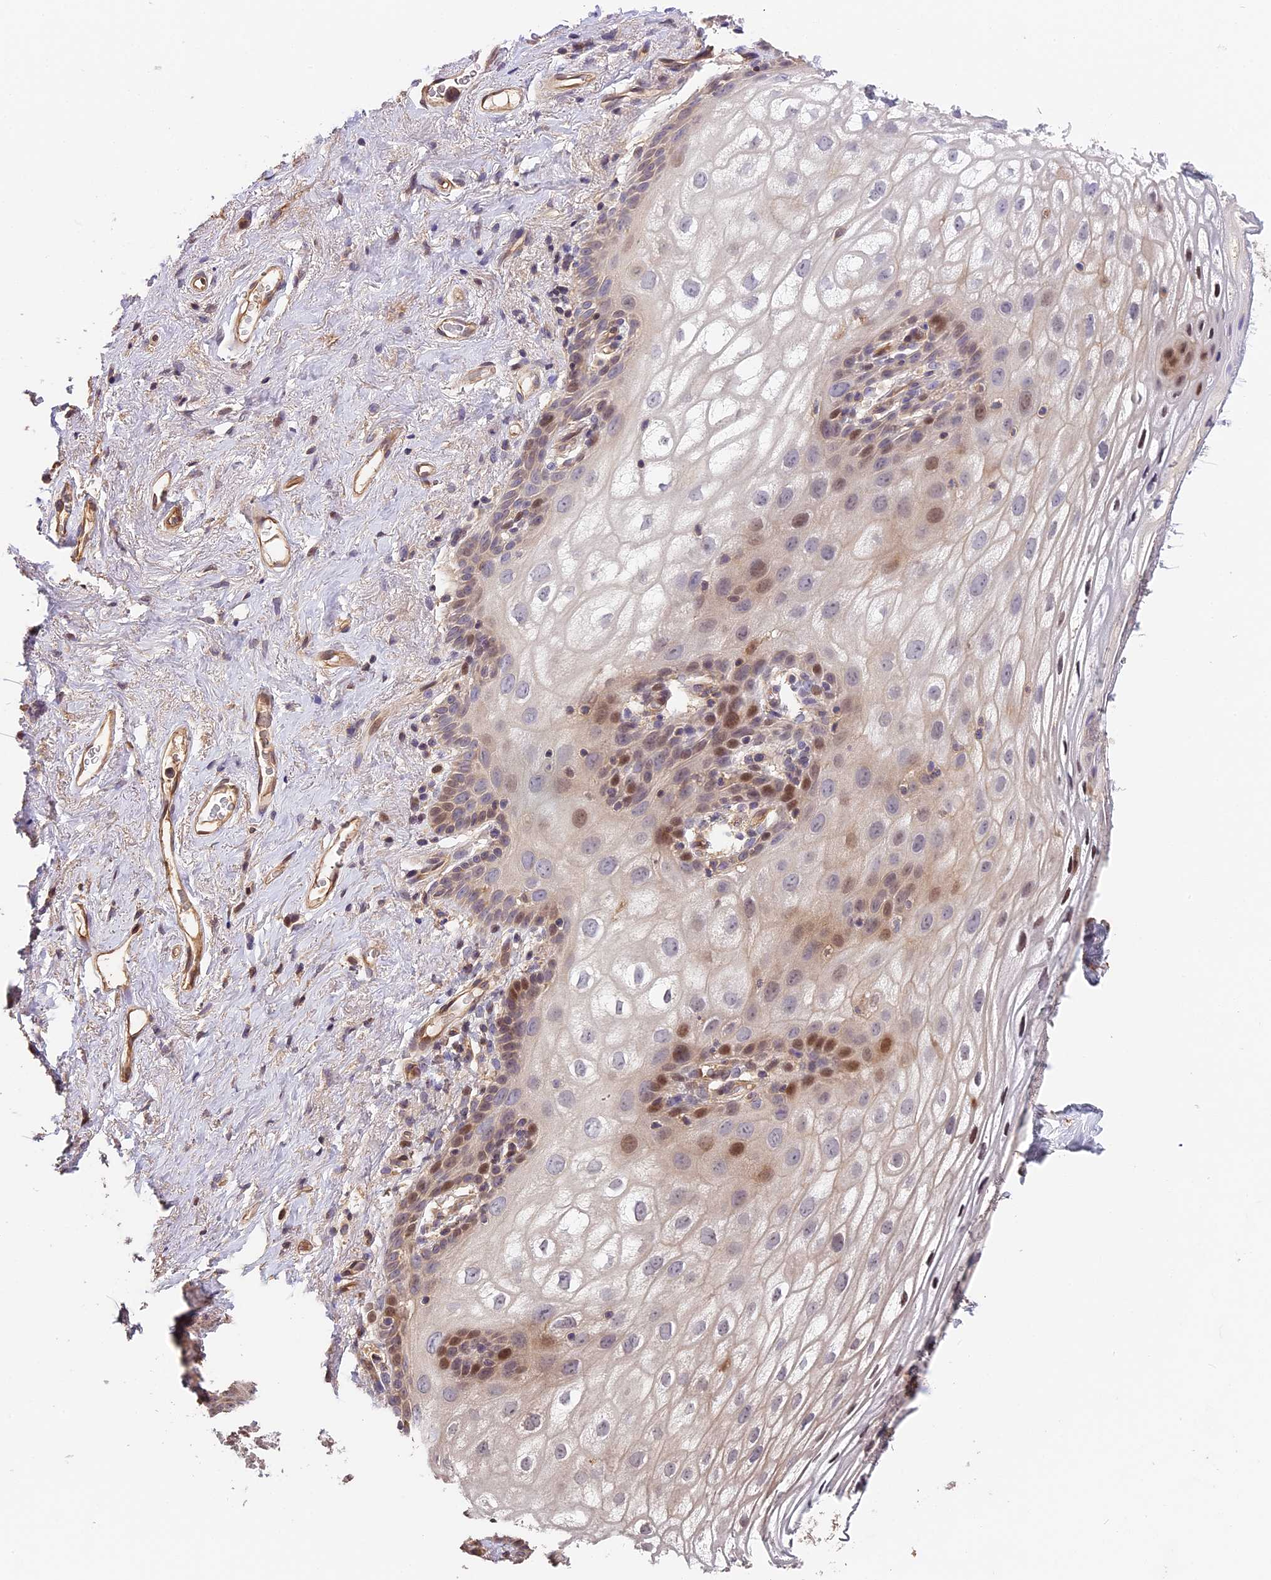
{"staining": {"intensity": "moderate", "quantity": "25%-75%", "location": "nuclear"}, "tissue": "vagina", "cell_type": "Squamous epithelial cells", "image_type": "normal", "snomed": [{"axis": "morphology", "description": "Normal tissue, NOS"}, {"axis": "topography", "description": "Vagina"}, {"axis": "topography", "description": "Peripheral nerve tissue"}], "caption": "This photomicrograph demonstrates benign vagina stained with IHC to label a protein in brown. The nuclear of squamous epithelial cells show moderate positivity for the protein. Nuclei are counter-stained blue.", "gene": "ARHGAP17", "patient": {"sex": "female", "age": 71}}